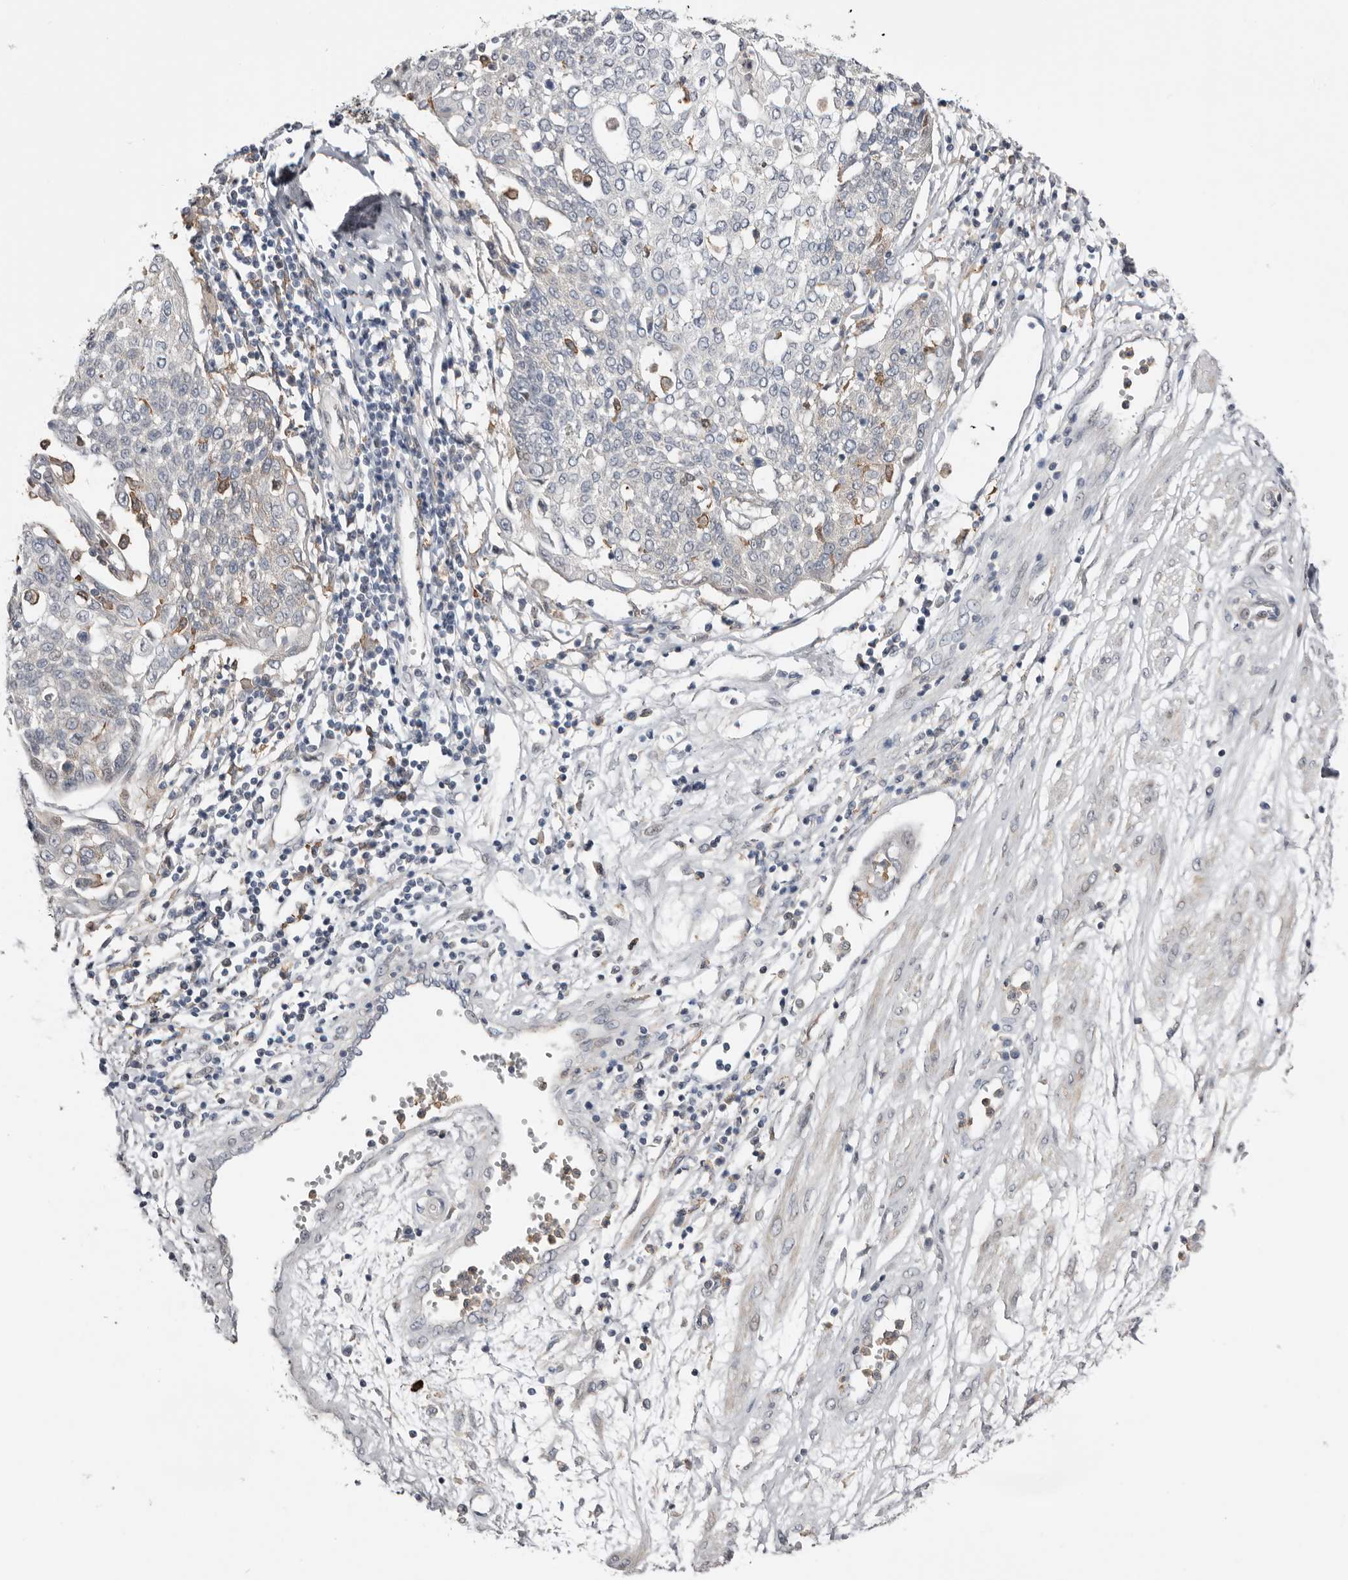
{"staining": {"intensity": "negative", "quantity": "none", "location": "none"}, "tissue": "cervical cancer", "cell_type": "Tumor cells", "image_type": "cancer", "snomed": [{"axis": "morphology", "description": "Squamous cell carcinoma, NOS"}, {"axis": "topography", "description": "Cervix"}], "caption": "Cervical cancer (squamous cell carcinoma) stained for a protein using immunohistochemistry (IHC) demonstrates no expression tumor cells.", "gene": "MSRB2", "patient": {"sex": "female", "age": 34}}